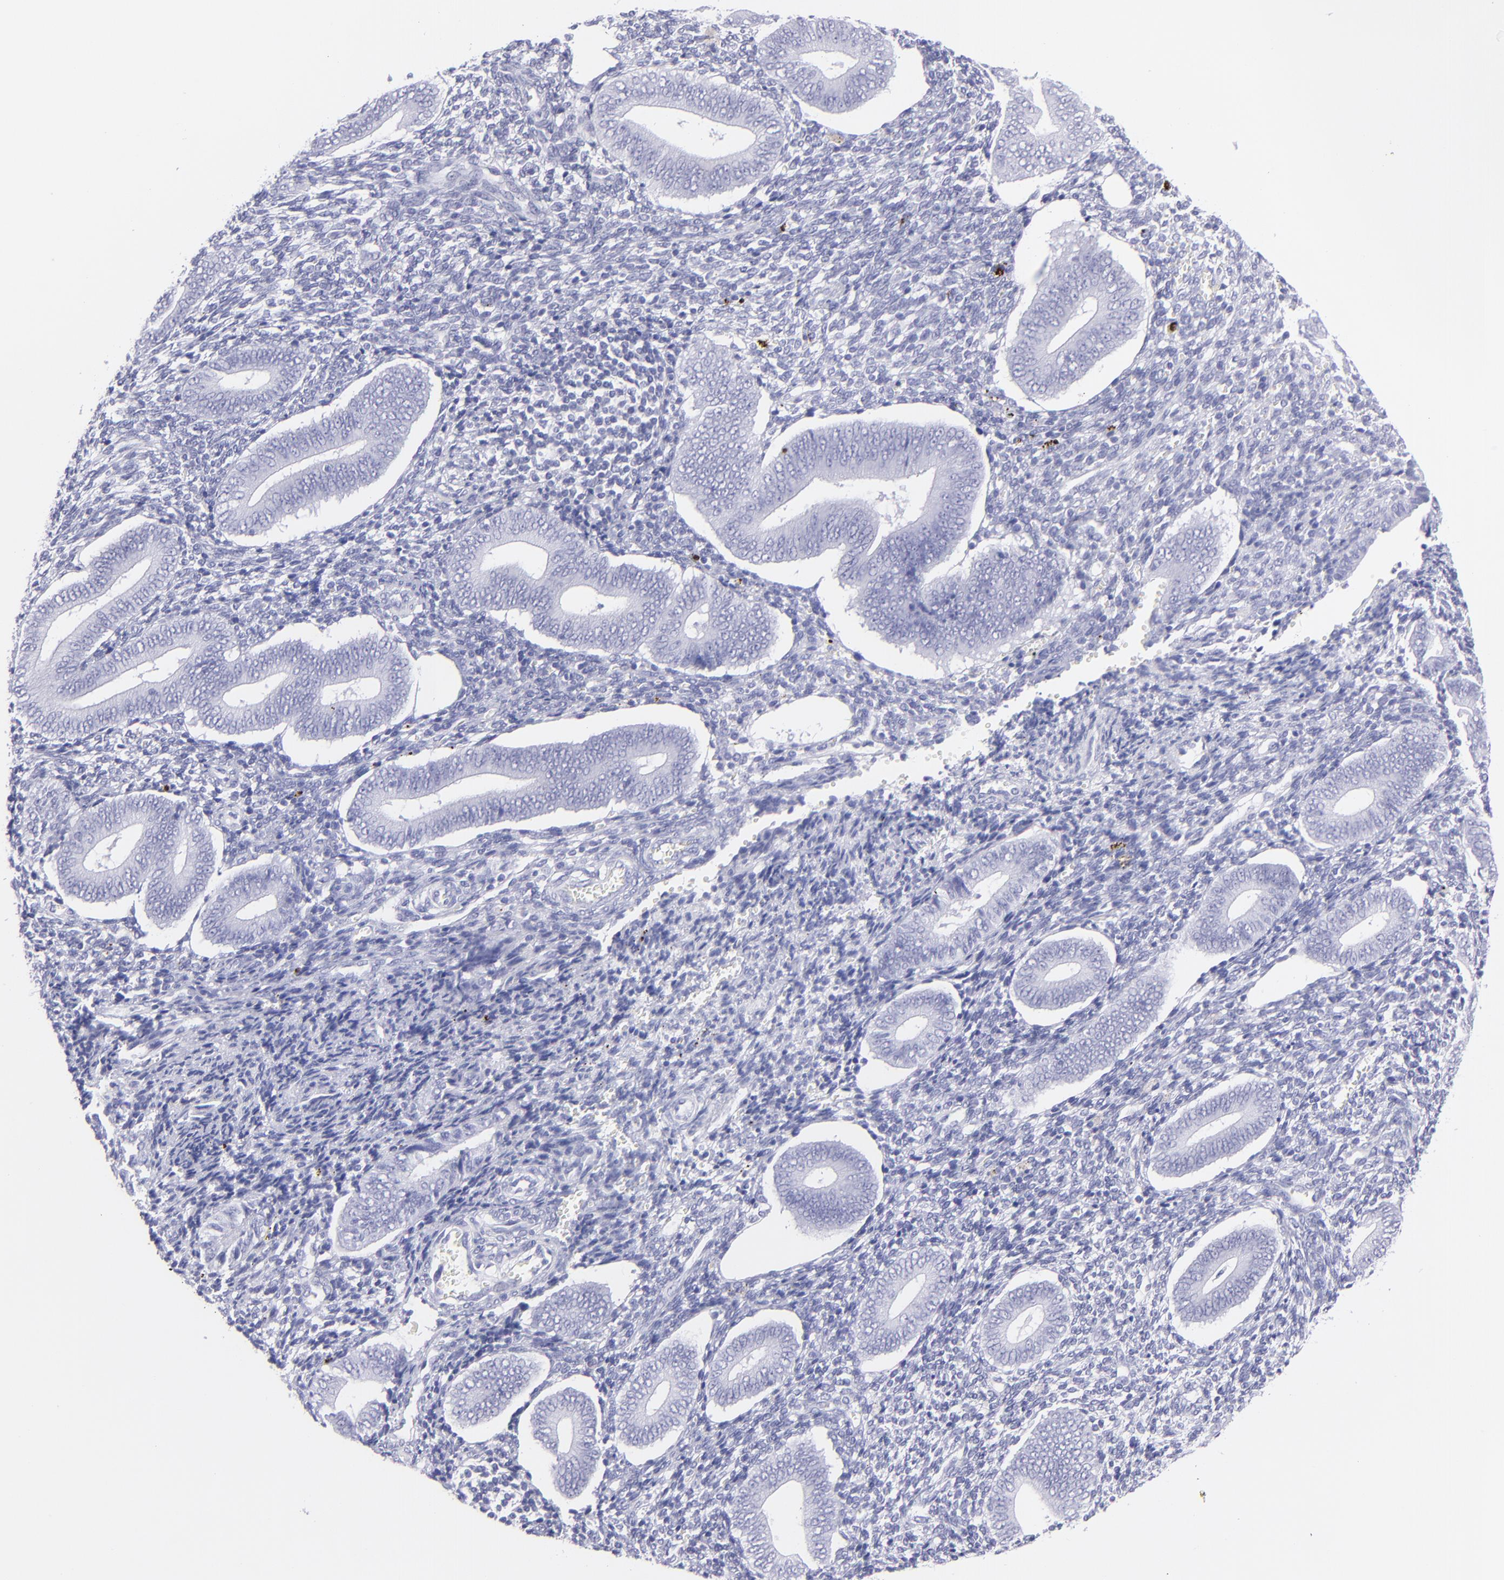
{"staining": {"intensity": "negative", "quantity": "none", "location": "none"}, "tissue": "endometrium", "cell_type": "Cells in endometrial stroma", "image_type": "normal", "snomed": [{"axis": "morphology", "description": "Normal tissue, NOS"}, {"axis": "topography", "description": "Uterus"}, {"axis": "topography", "description": "Endometrium"}], "caption": "IHC photomicrograph of normal endometrium stained for a protein (brown), which displays no staining in cells in endometrial stroma.", "gene": "CNP", "patient": {"sex": "female", "age": 33}}